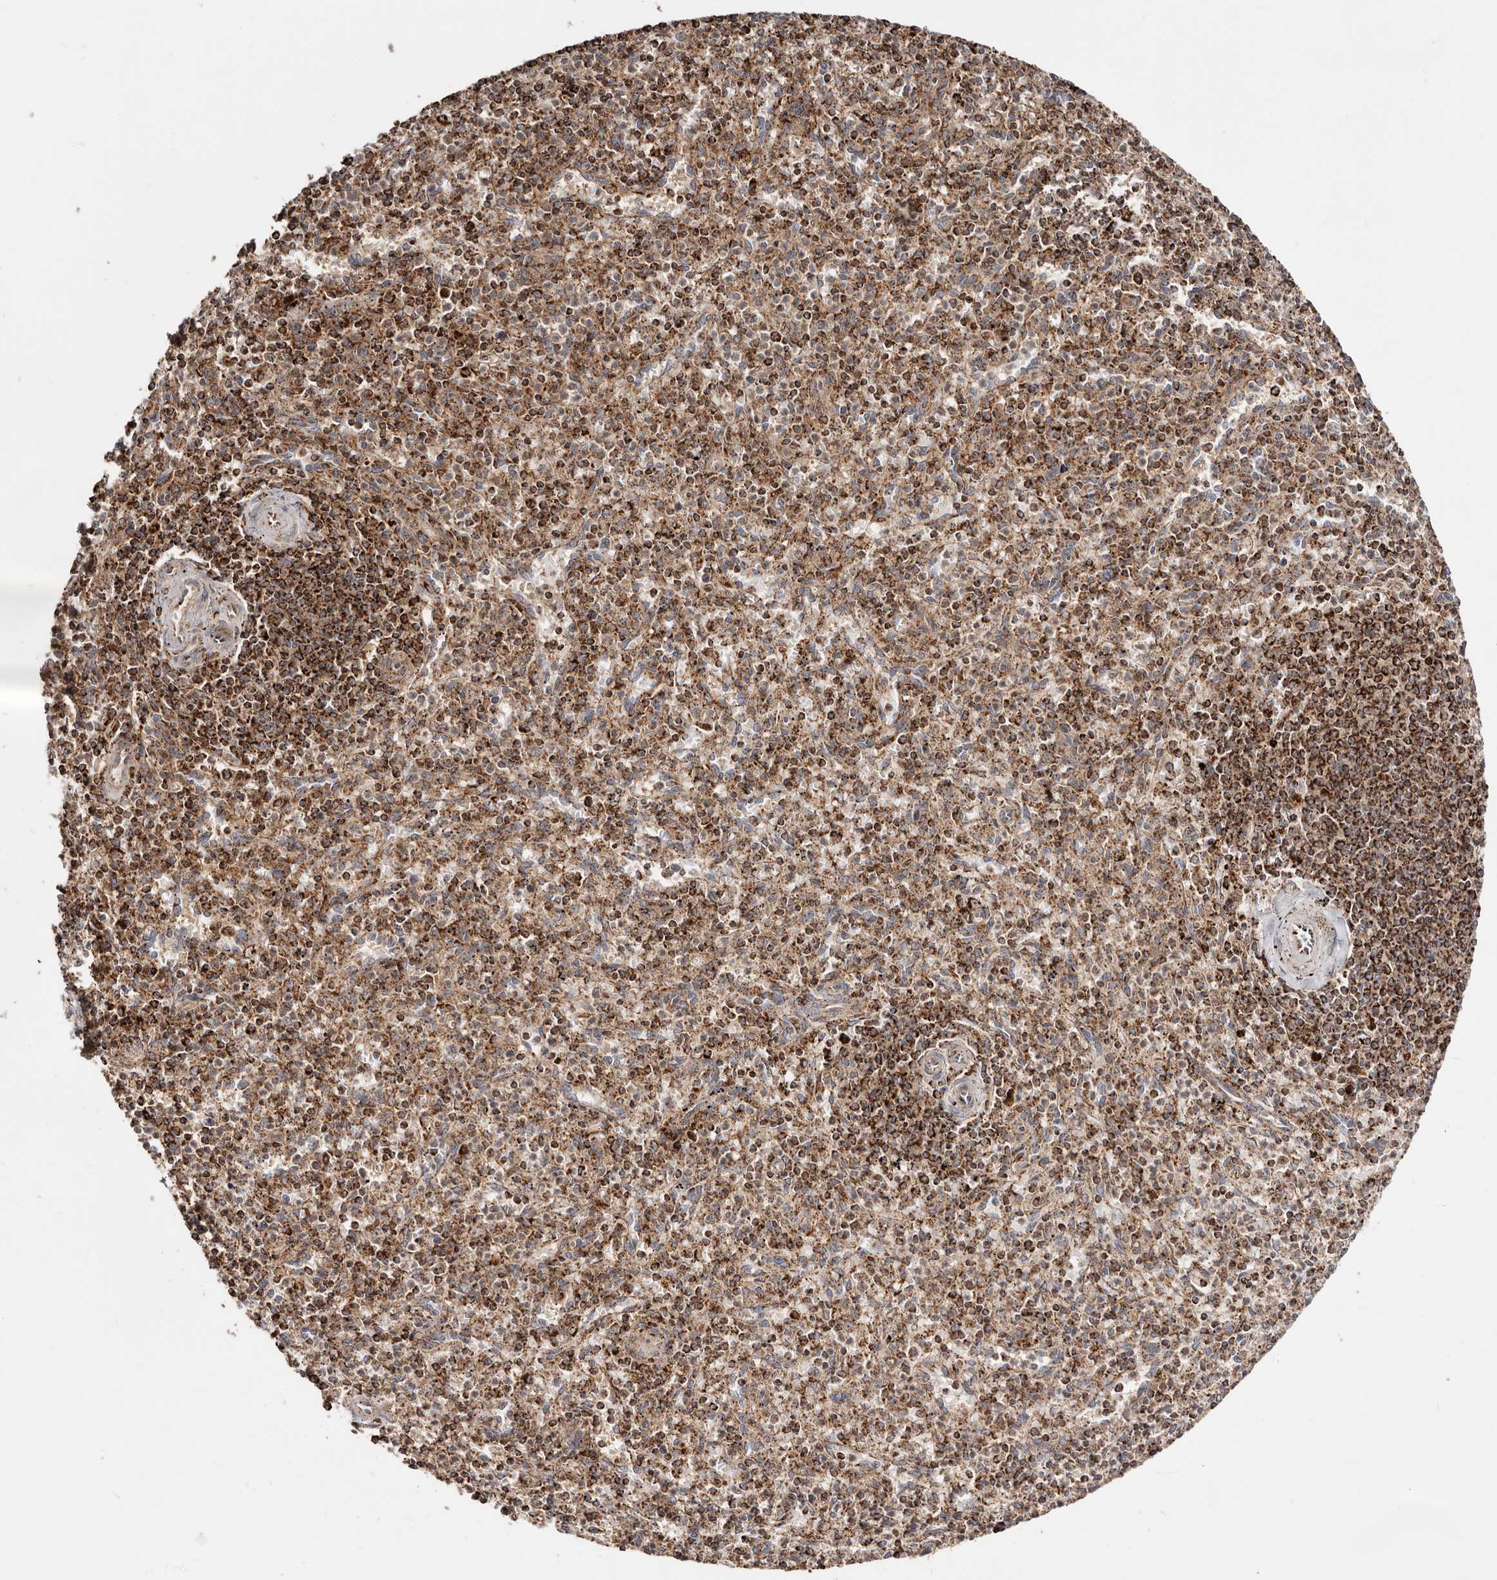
{"staining": {"intensity": "strong", "quantity": ">75%", "location": "cytoplasmic/membranous"}, "tissue": "spleen", "cell_type": "Cells in red pulp", "image_type": "normal", "snomed": [{"axis": "morphology", "description": "Normal tissue, NOS"}, {"axis": "topography", "description": "Spleen"}], "caption": "Immunohistochemistry (IHC) (DAB (3,3'-diaminobenzidine)) staining of benign spleen displays strong cytoplasmic/membranous protein expression in approximately >75% of cells in red pulp. (brown staining indicates protein expression, while blue staining denotes nuclei).", "gene": "PRKACB", "patient": {"sex": "male", "age": 72}}